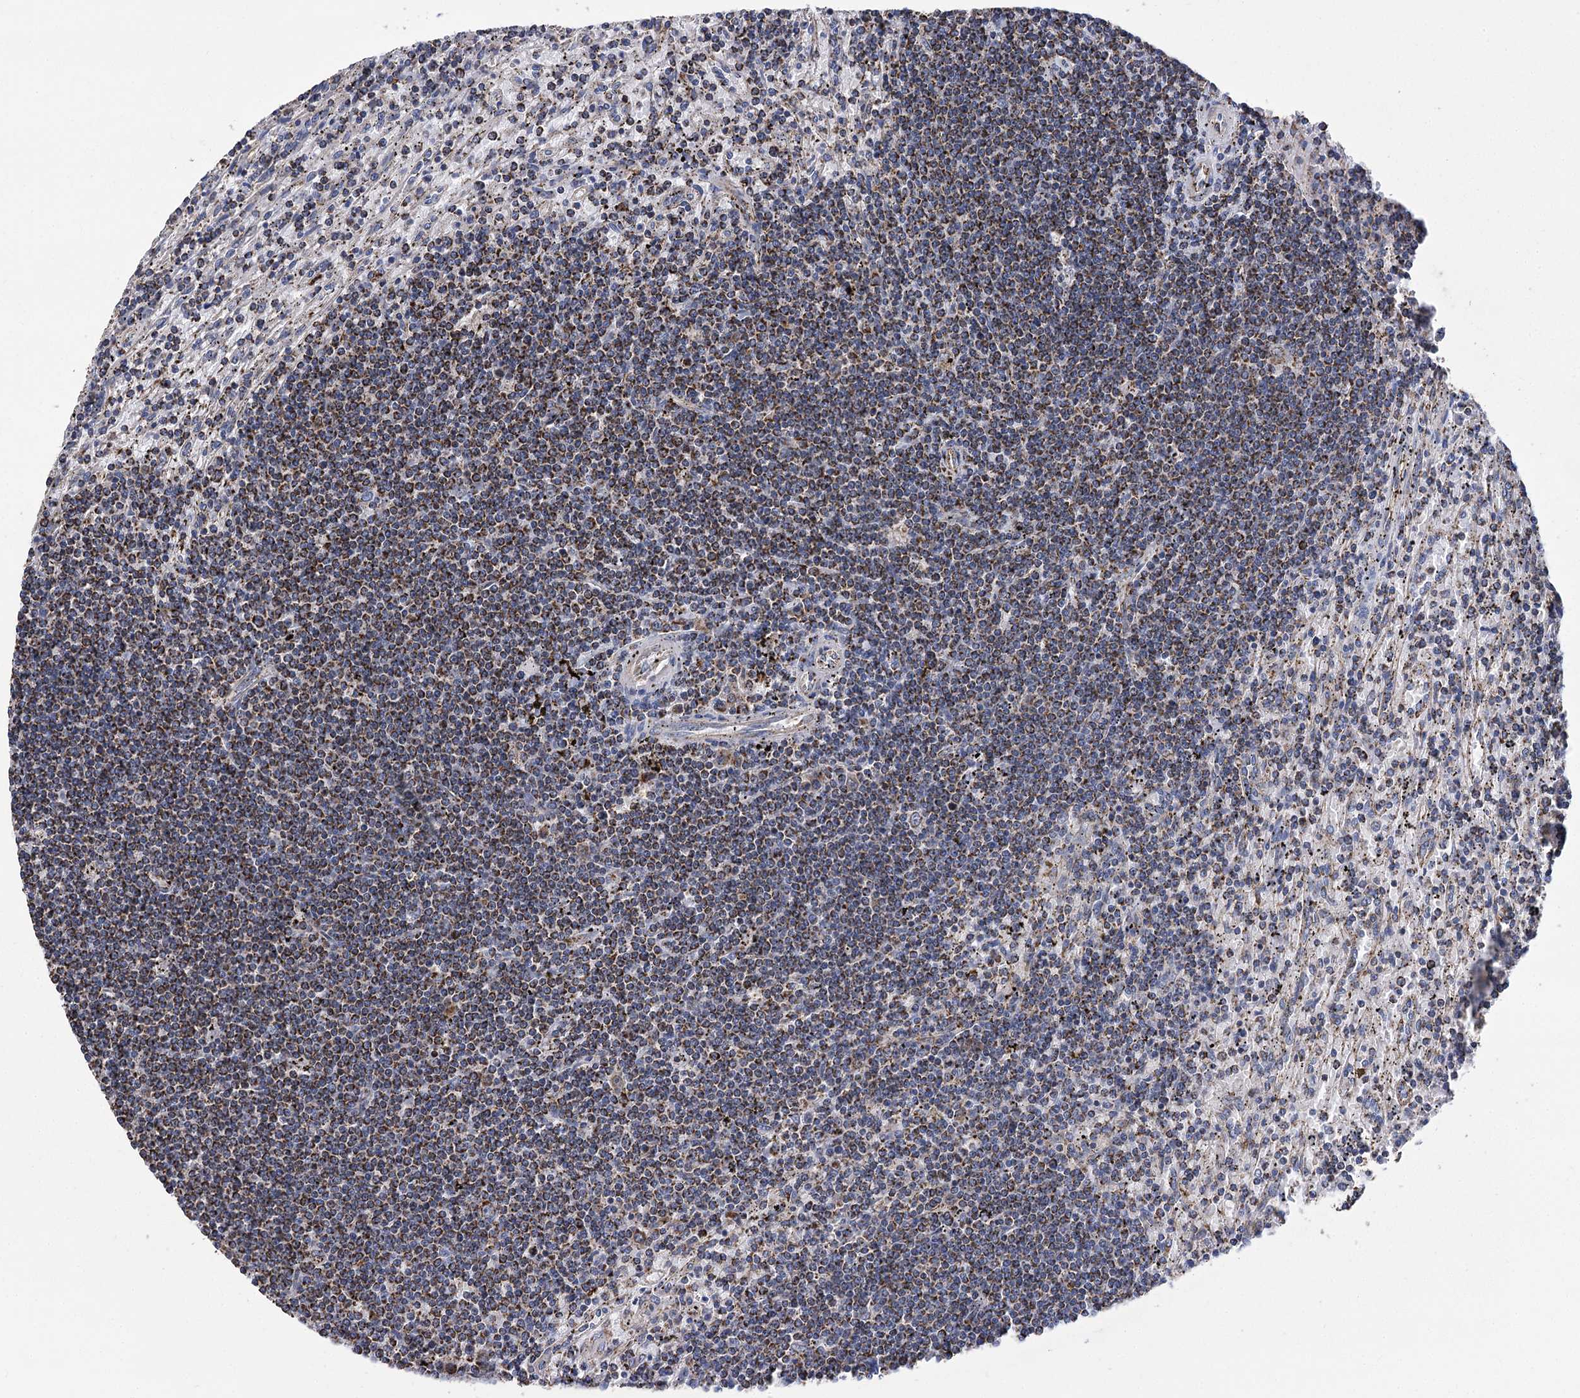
{"staining": {"intensity": "moderate", "quantity": ">75%", "location": "cytoplasmic/membranous"}, "tissue": "lymphoma", "cell_type": "Tumor cells", "image_type": "cancer", "snomed": [{"axis": "morphology", "description": "Malignant lymphoma, non-Hodgkin's type, Low grade"}, {"axis": "topography", "description": "Spleen"}], "caption": "This histopathology image reveals immunohistochemistry (IHC) staining of human low-grade malignant lymphoma, non-Hodgkin's type, with medium moderate cytoplasmic/membranous expression in approximately >75% of tumor cells.", "gene": "CCDC73", "patient": {"sex": "male", "age": 76}}